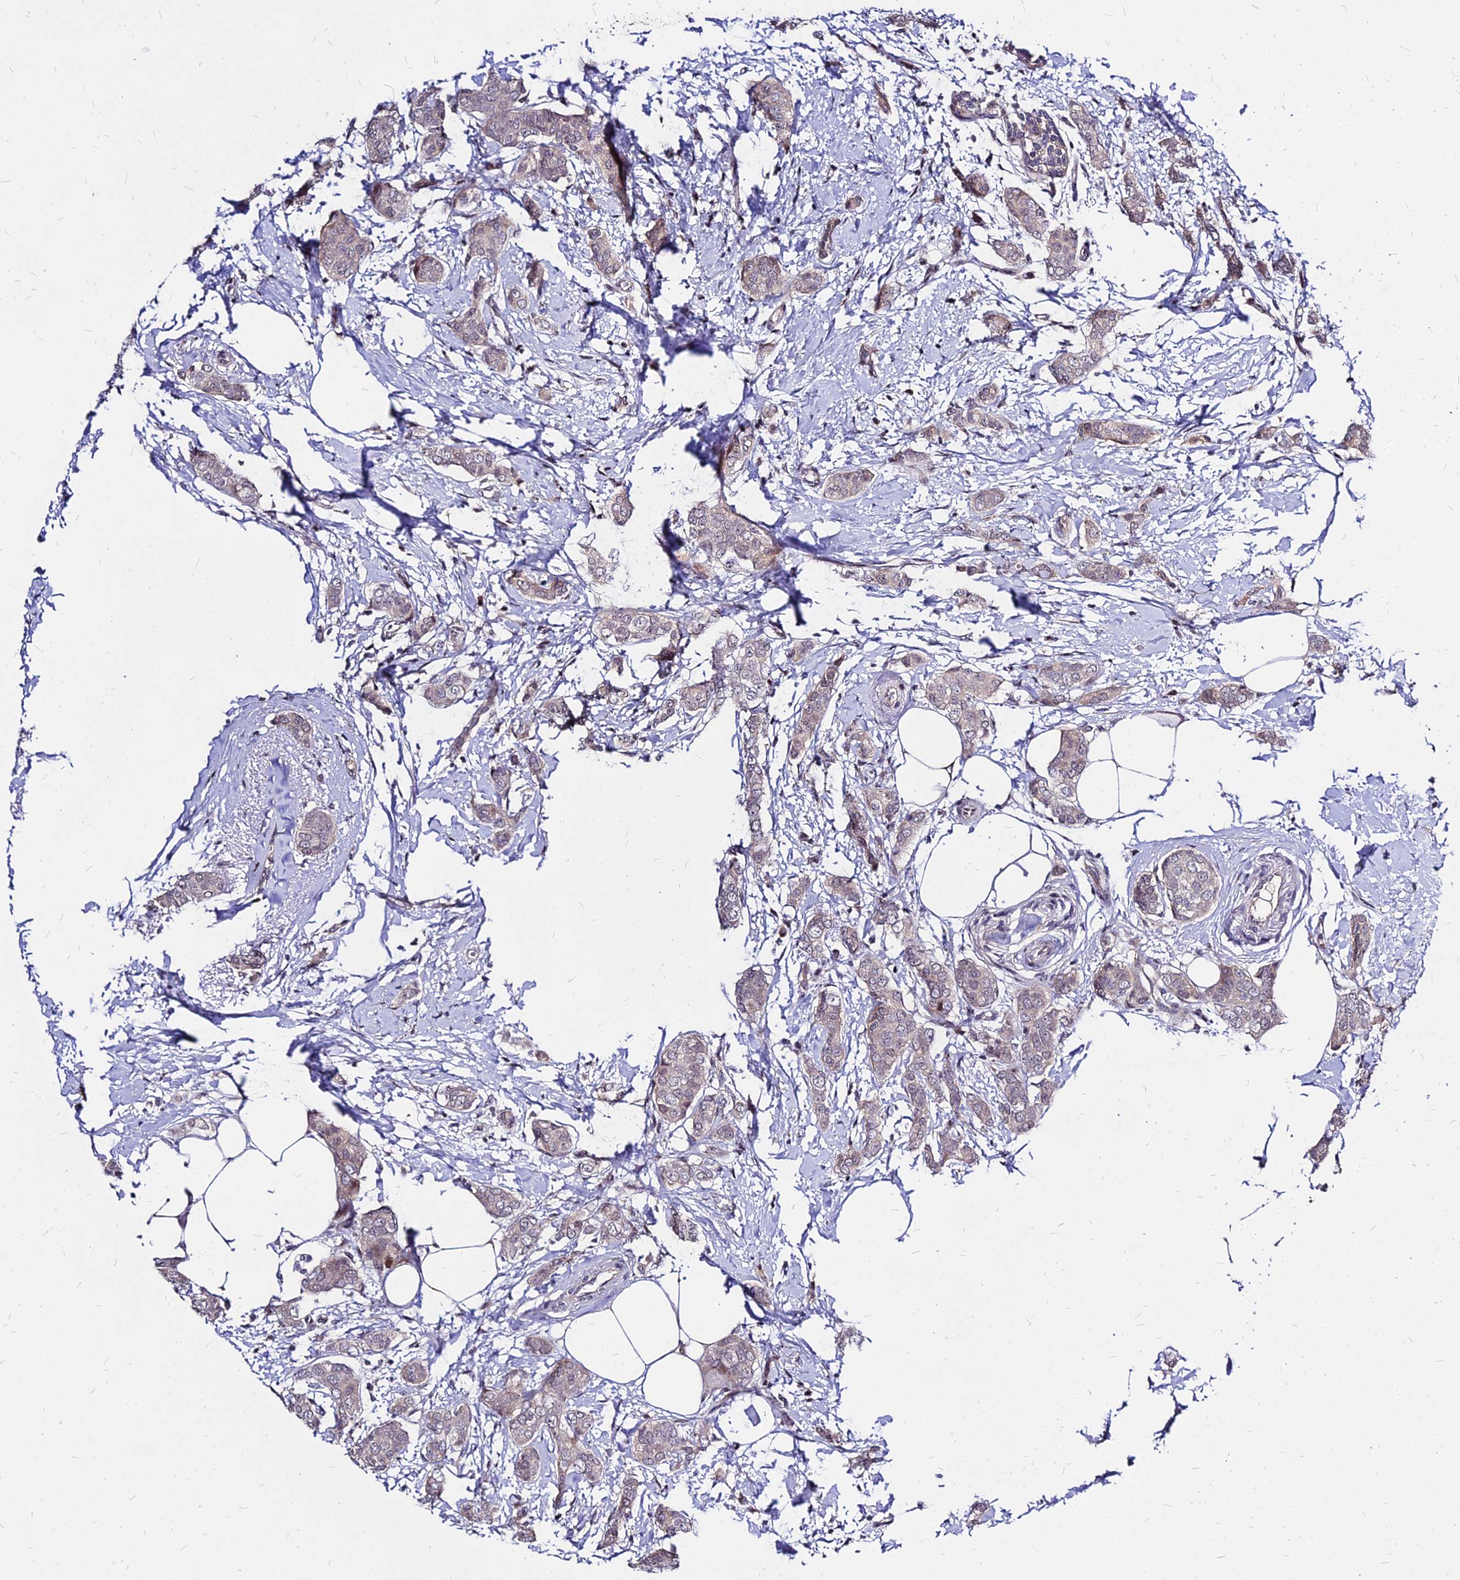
{"staining": {"intensity": "weak", "quantity": "<25%", "location": "cytoplasmic/membranous"}, "tissue": "breast cancer", "cell_type": "Tumor cells", "image_type": "cancer", "snomed": [{"axis": "morphology", "description": "Duct carcinoma"}, {"axis": "topography", "description": "Breast"}], "caption": "Protein analysis of breast cancer (intraductal carcinoma) reveals no significant expression in tumor cells. Nuclei are stained in blue.", "gene": "DDX55", "patient": {"sex": "female", "age": 72}}